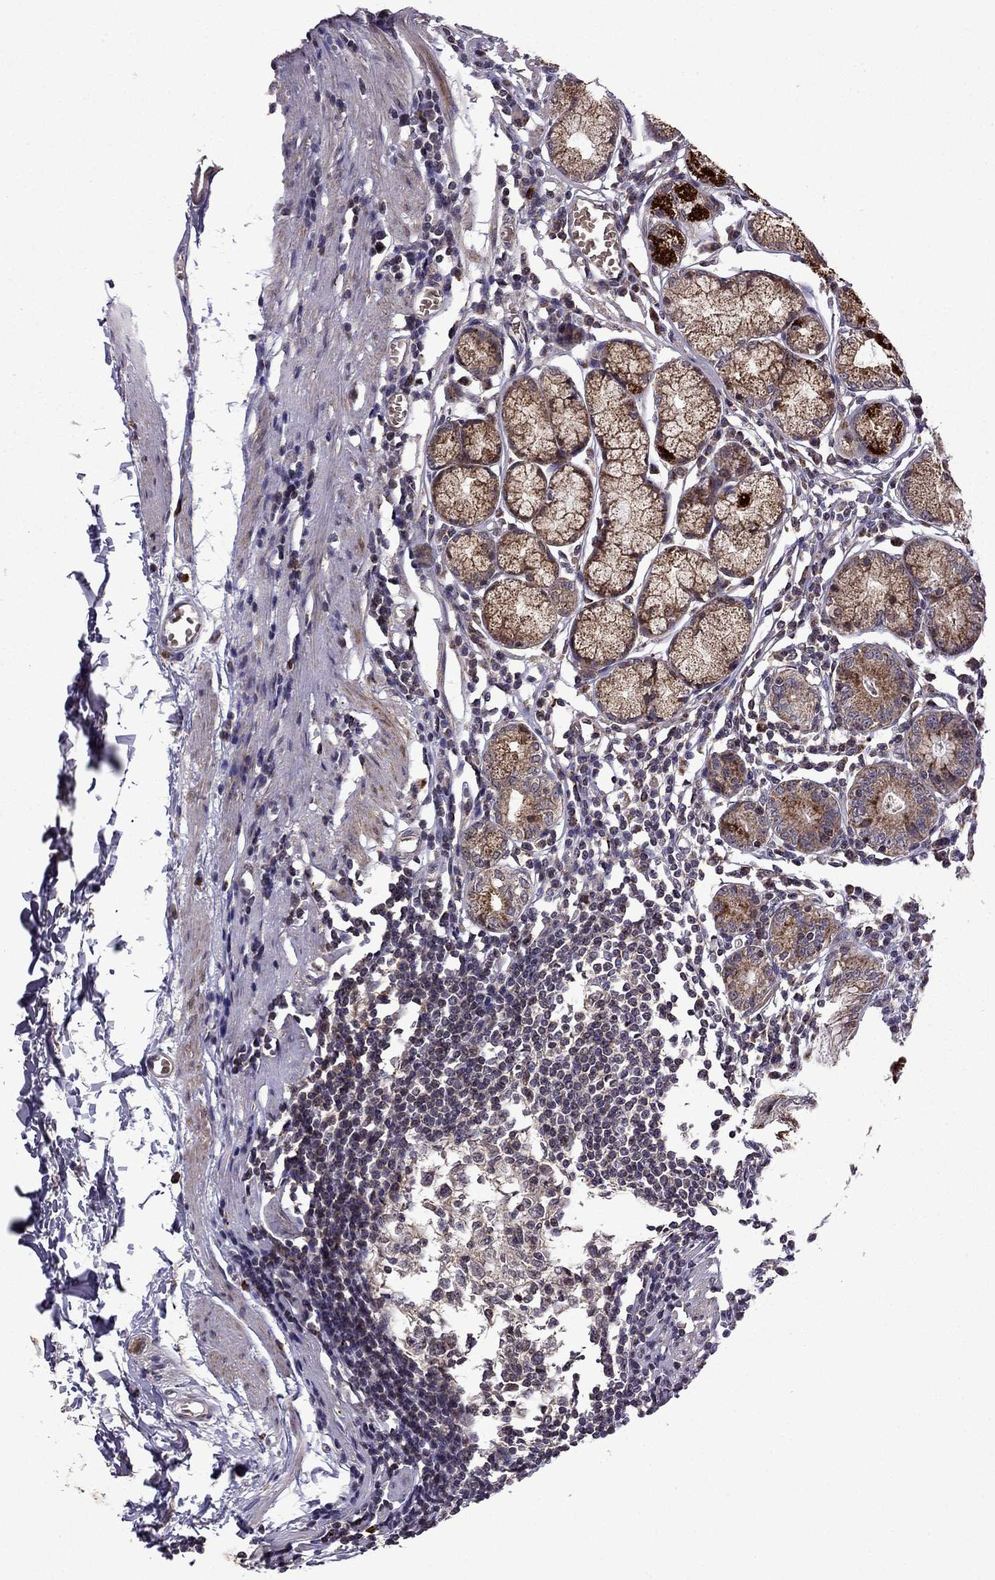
{"staining": {"intensity": "strong", "quantity": "25%-75%", "location": "cytoplasmic/membranous"}, "tissue": "stomach", "cell_type": "Glandular cells", "image_type": "normal", "snomed": [{"axis": "morphology", "description": "Normal tissue, NOS"}, {"axis": "topography", "description": "Stomach"}], "caption": "Brown immunohistochemical staining in benign human stomach shows strong cytoplasmic/membranous staining in about 25%-75% of glandular cells. The staining is performed using DAB brown chromogen to label protein expression. The nuclei are counter-stained blue using hematoxylin.", "gene": "TAB2", "patient": {"sex": "male", "age": 55}}